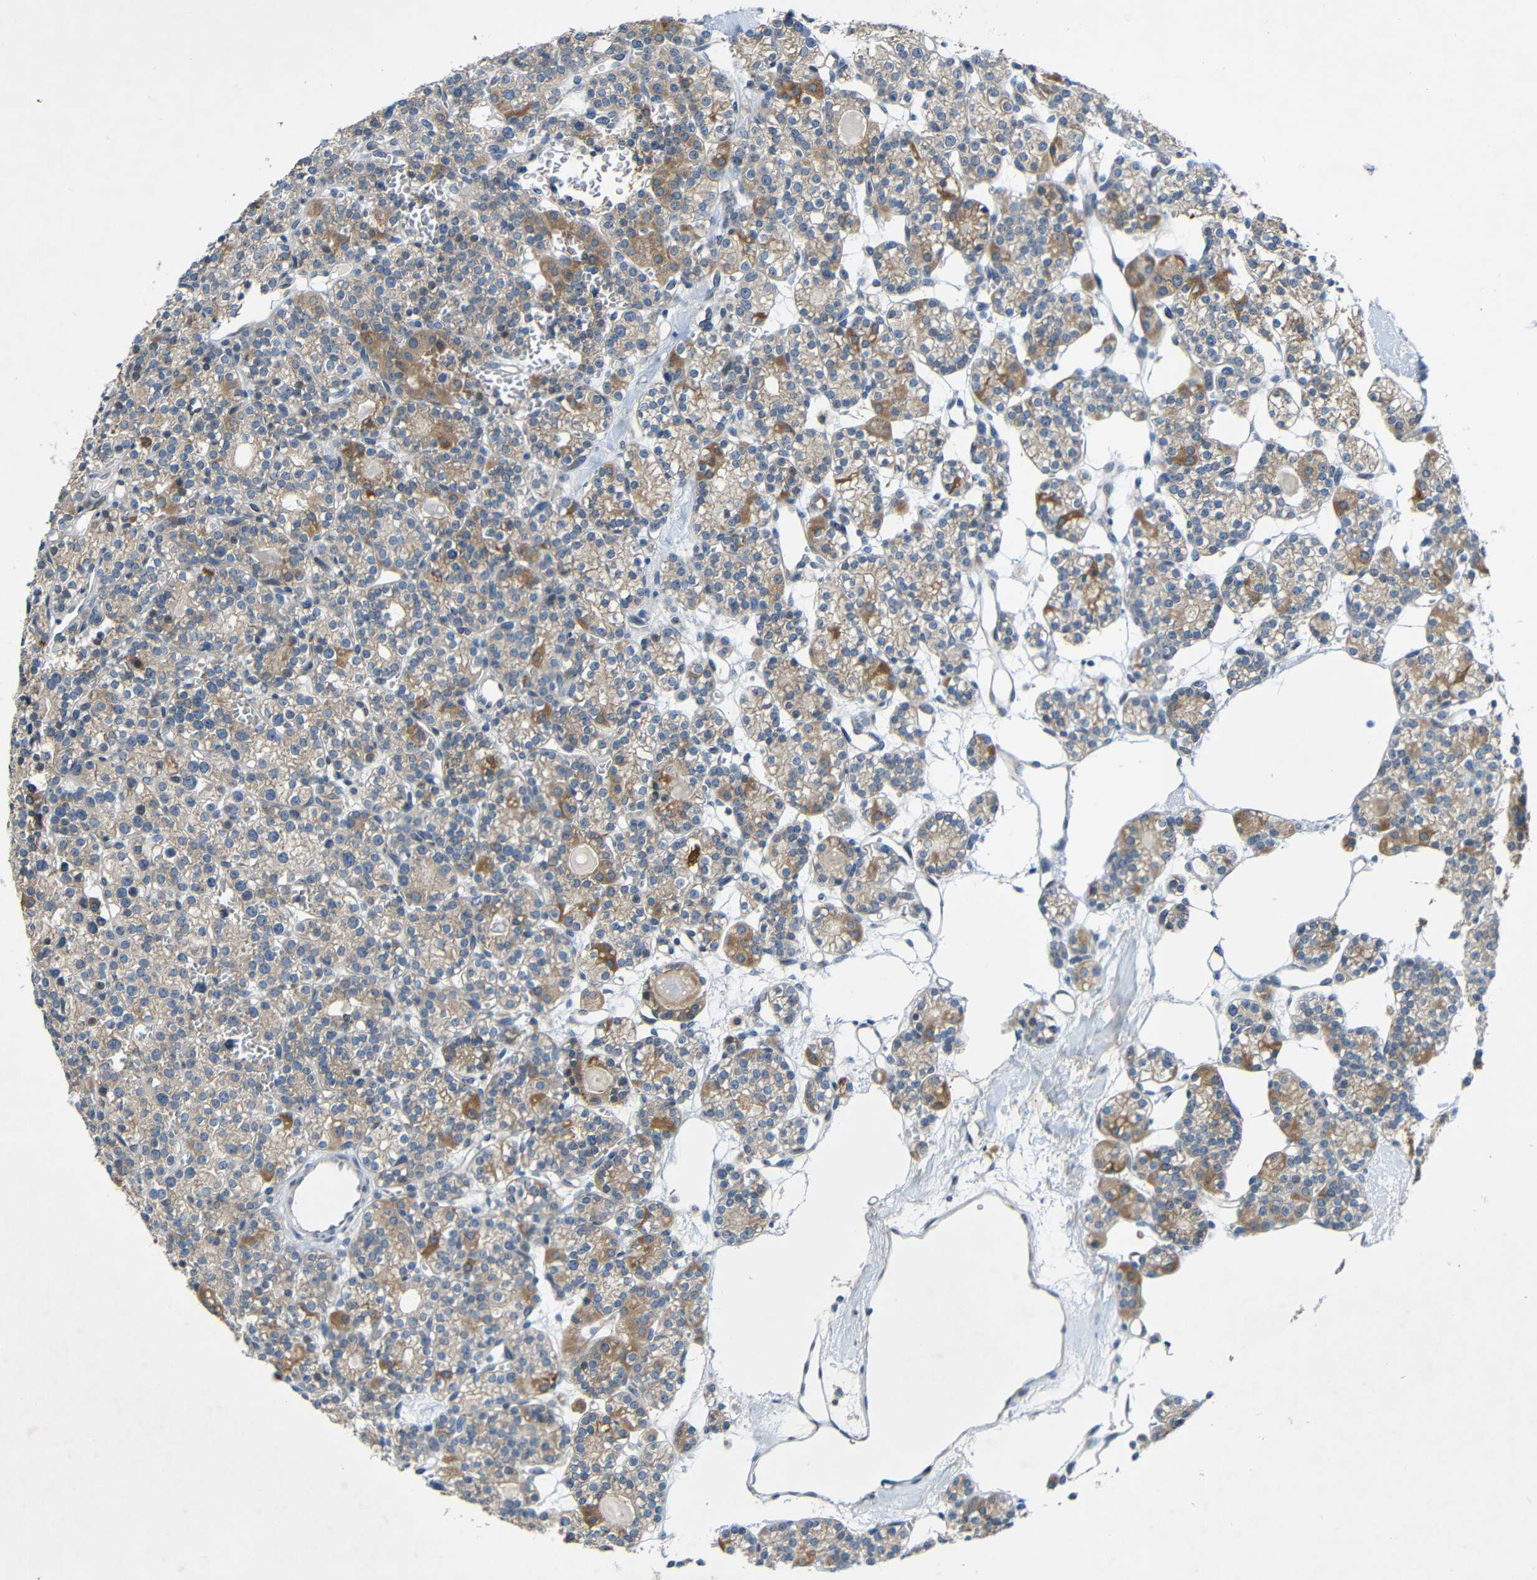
{"staining": {"intensity": "moderate", "quantity": "25%-75%", "location": "cytoplasmic/membranous"}, "tissue": "parathyroid gland", "cell_type": "Glandular cells", "image_type": "normal", "snomed": [{"axis": "morphology", "description": "Normal tissue, NOS"}, {"axis": "topography", "description": "Parathyroid gland"}], "caption": "Immunohistochemistry histopathology image of benign parathyroid gland stained for a protein (brown), which demonstrates medium levels of moderate cytoplasmic/membranous expression in approximately 25%-75% of glandular cells.", "gene": "TMEM25", "patient": {"sex": "female", "age": 64}}